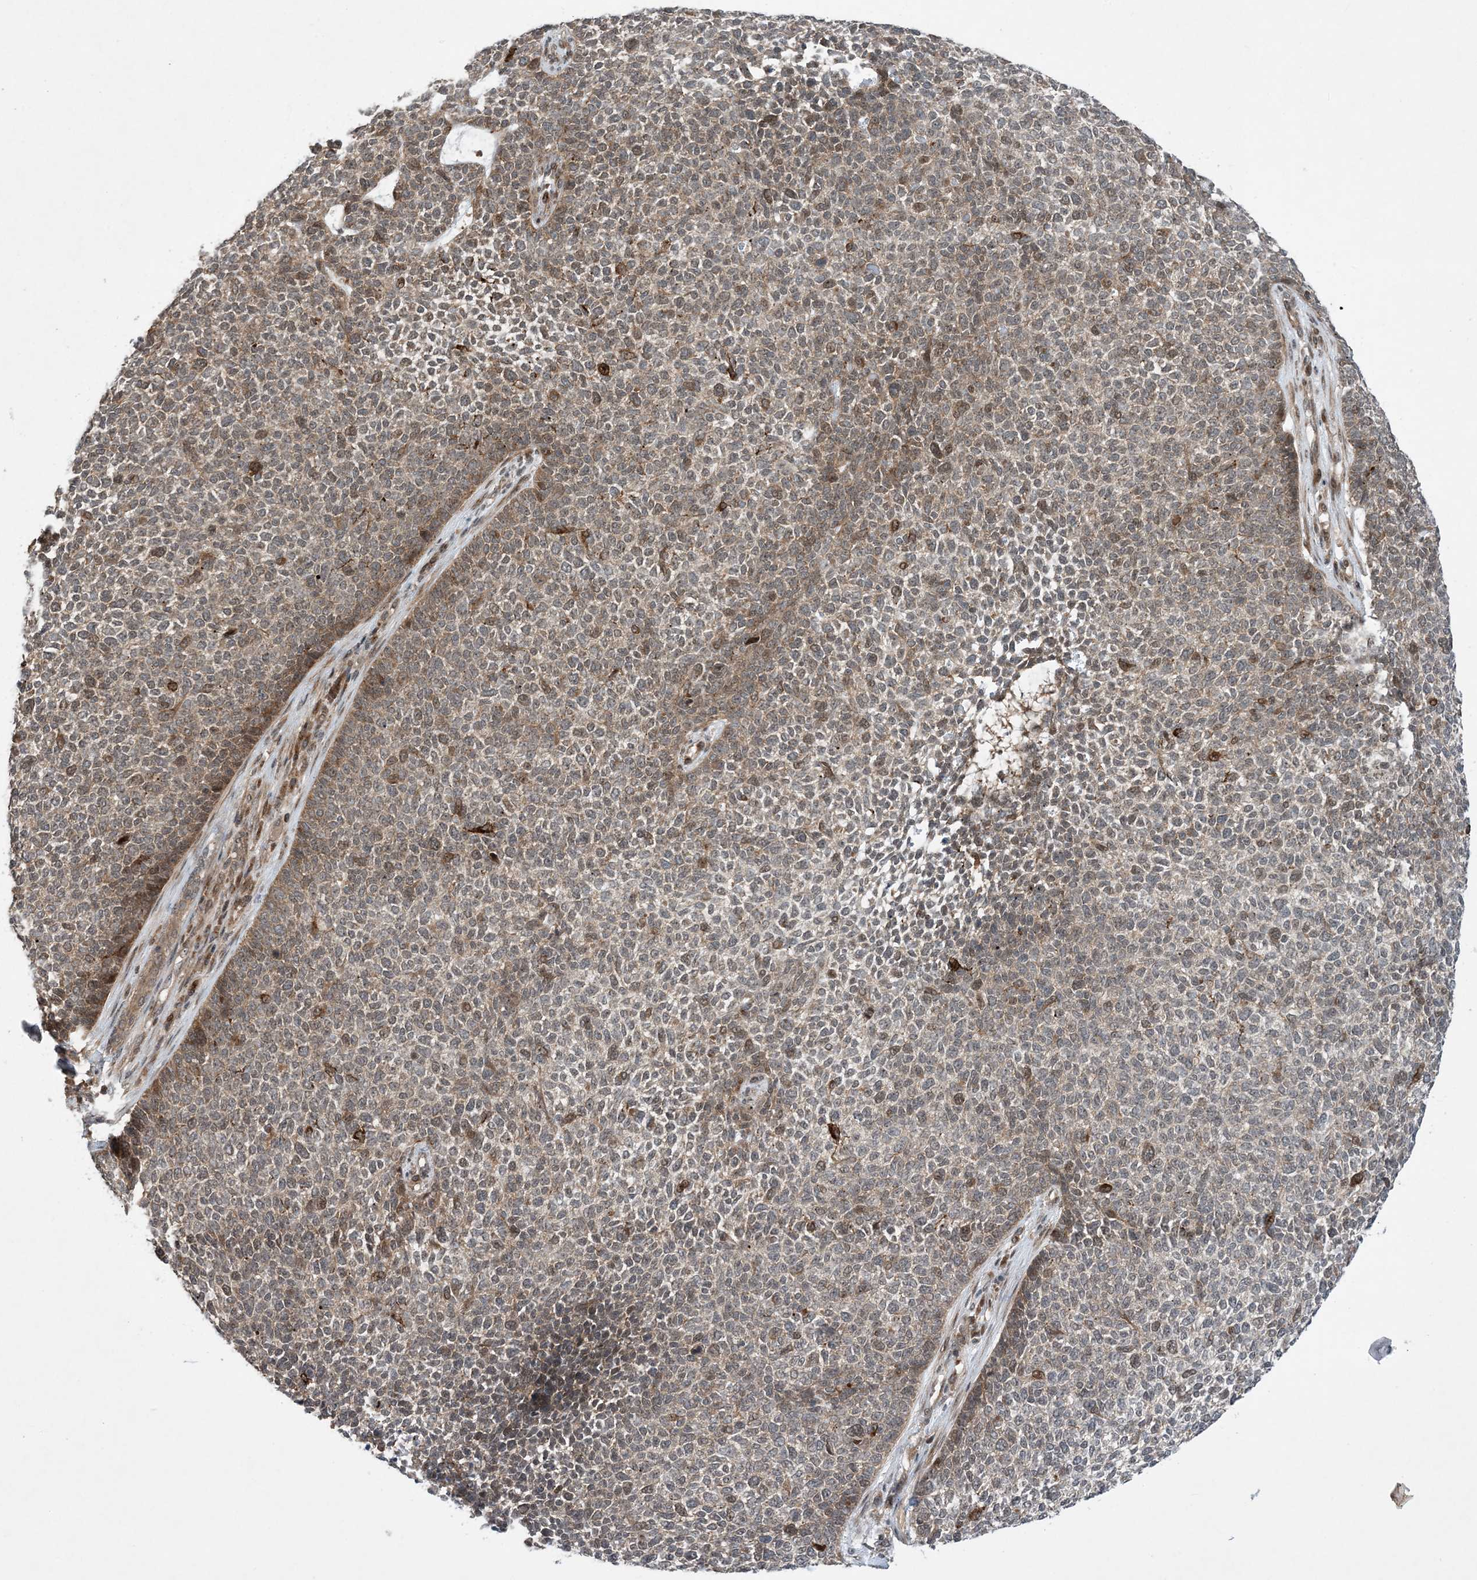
{"staining": {"intensity": "moderate", "quantity": "25%-75%", "location": "cytoplasmic/membranous,nuclear"}, "tissue": "skin cancer", "cell_type": "Tumor cells", "image_type": "cancer", "snomed": [{"axis": "morphology", "description": "Basal cell carcinoma"}, {"axis": "topography", "description": "Skin"}], "caption": "Brown immunohistochemical staining in human skin cancer exhibits moderate cytoplasmic/membranous and nuclear positivity in approximately 25%-75% of tumor cells.", "gene": "HEMK1", "patient": {"sex": "female", "age": 84}}